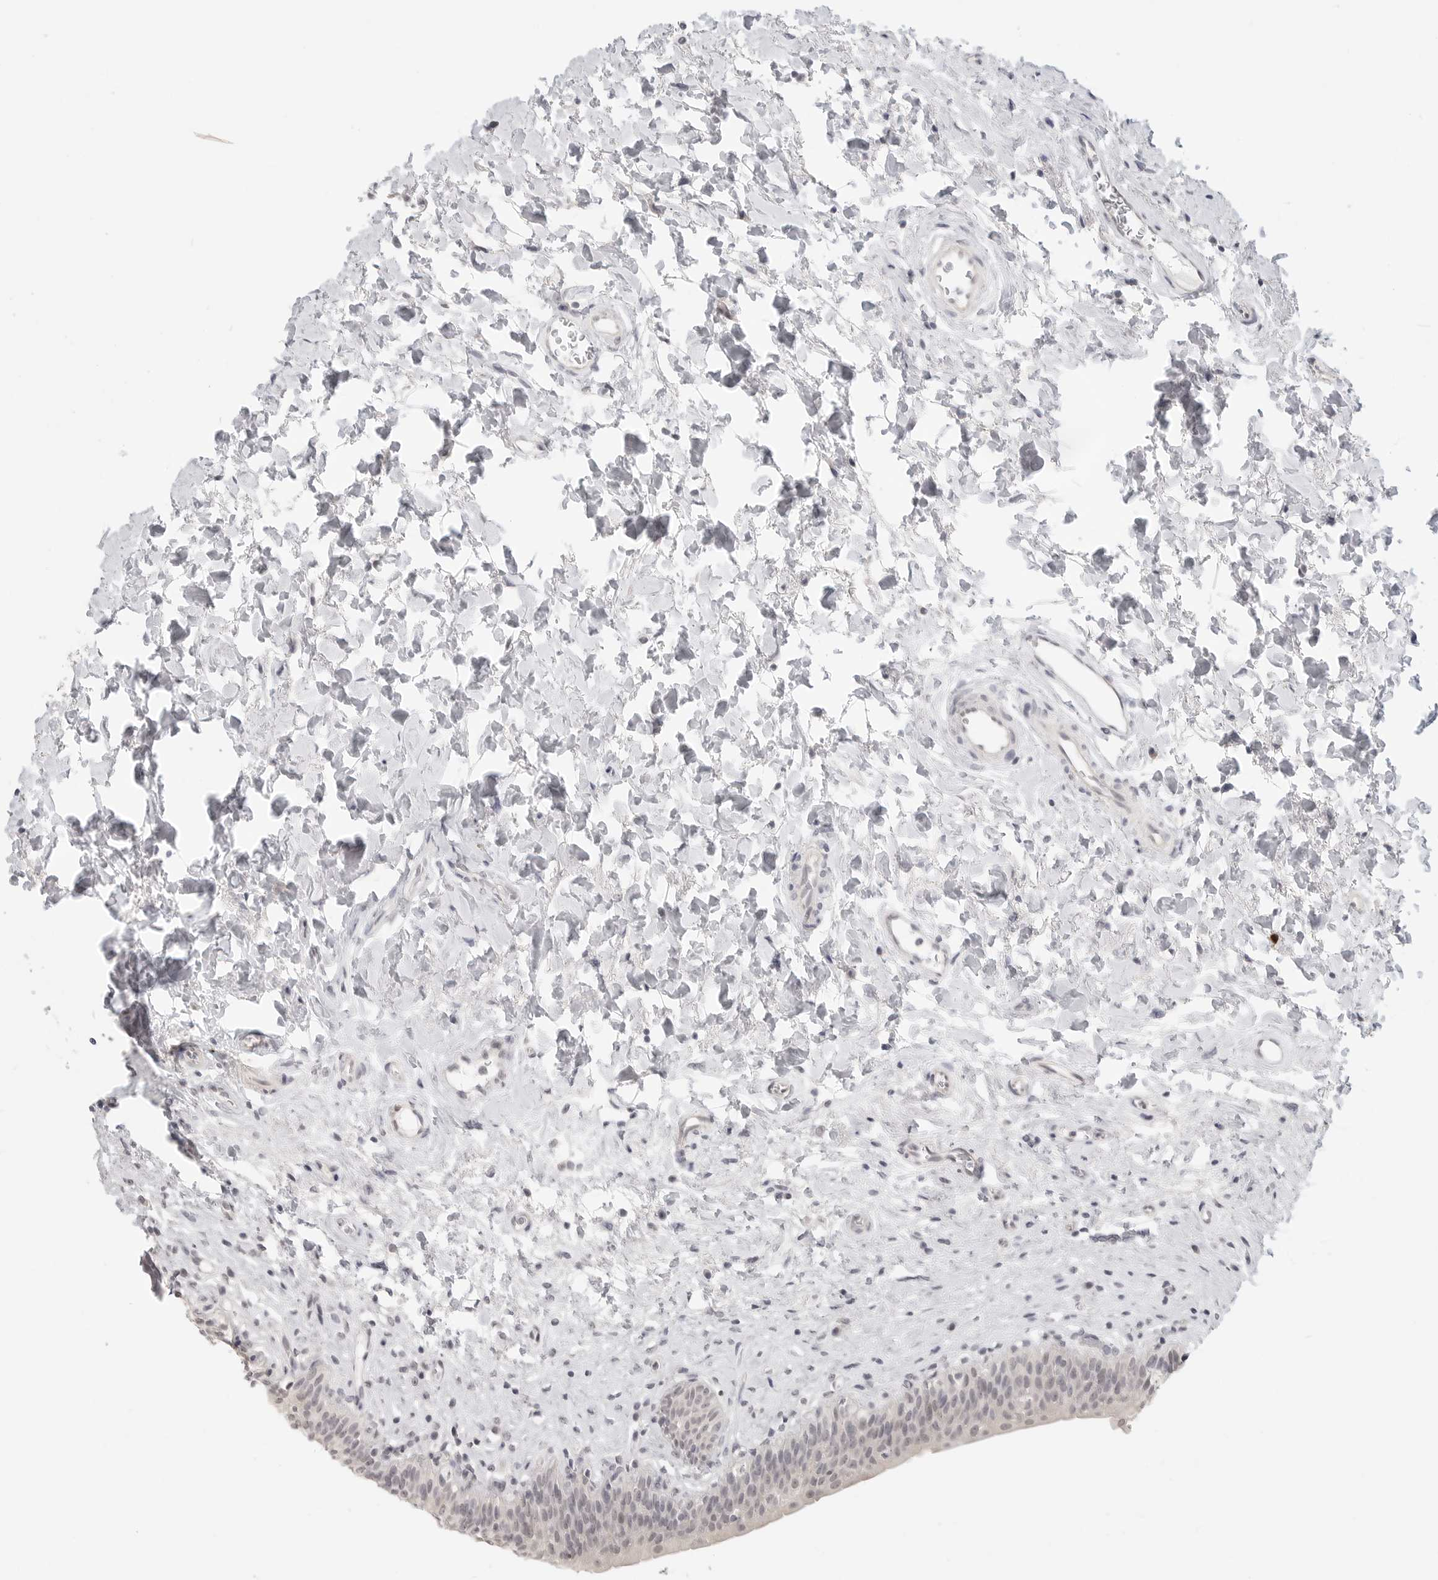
{"staining": {"intensity": "negative", "quantity": "none", "location": "none"}, "tissue": "urinary bladder", "cell_type": "Urothelial cells", "image_type": "normal", "snomed": [{"axis": "morphology", "description": "Normal tissue, NOS"}, {"axis": "topography", "description": "Urinary bladder"}], "caption": "The photomicrograph displays no staining of urothelial cells in benign urinary bladder. Nuclei are stained in blue.", "gene": "KLK11", "patient": {"sex": "male", "age": 83}}